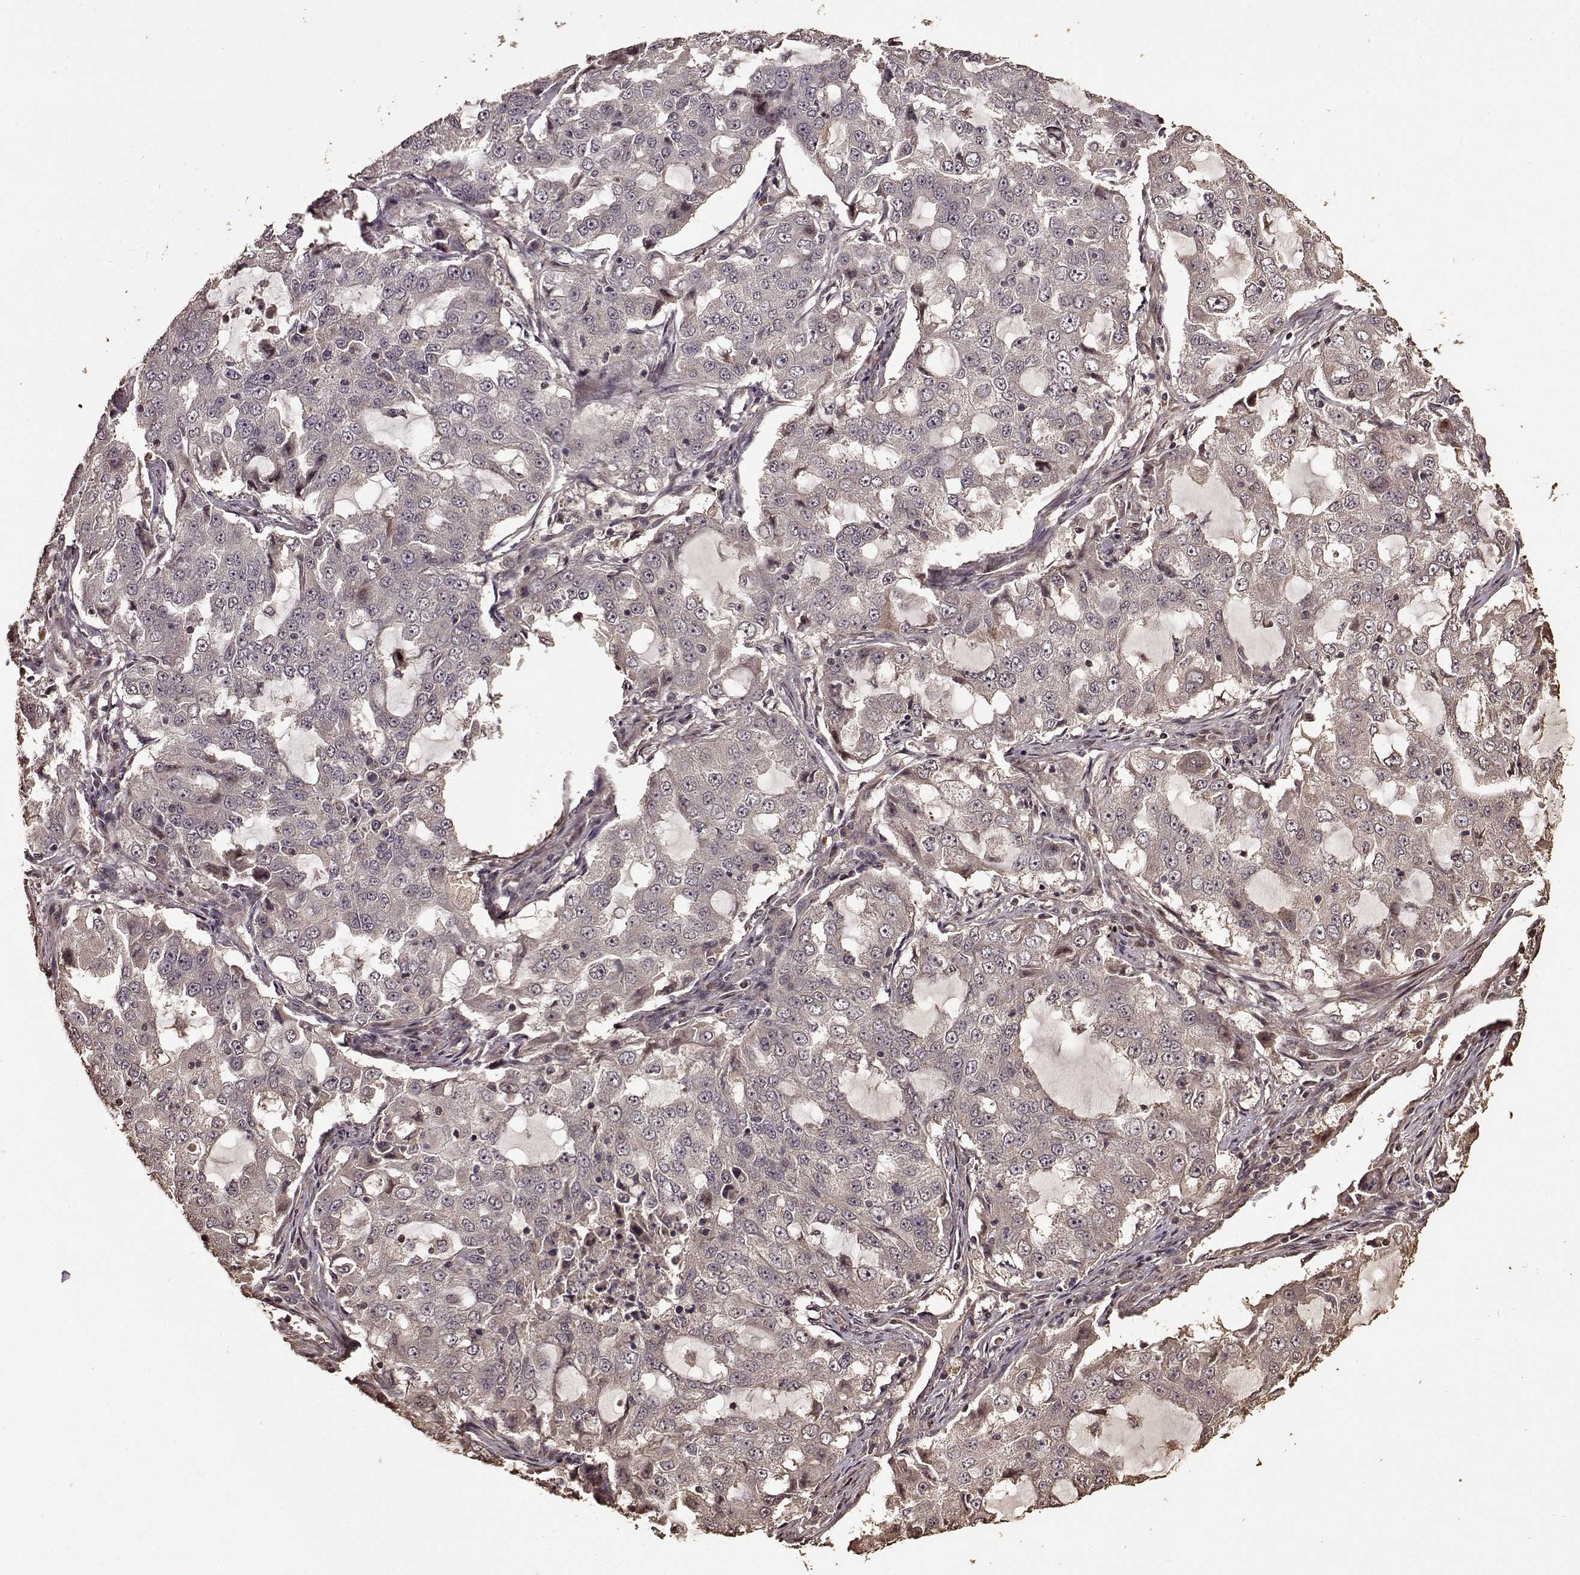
{"staining": {"intensity": "negative", "quantity": "none", "location": "none"}, "tissue": "lung cancer", "cell_type": "Tumor cells", "image_type": "cancer", "snomed": [{"axis": "morphology", "description": "Adenocarcinoma, NOS"}, {"axis": "topography", "description": "Lung"}], "caption": "Immunohistochemical staining of human adenocarcinoma (lung) exhibits no significant expression in tumor cells.", "gene": "FBXW11", "patient": {"sex": "female", "age": 61}}